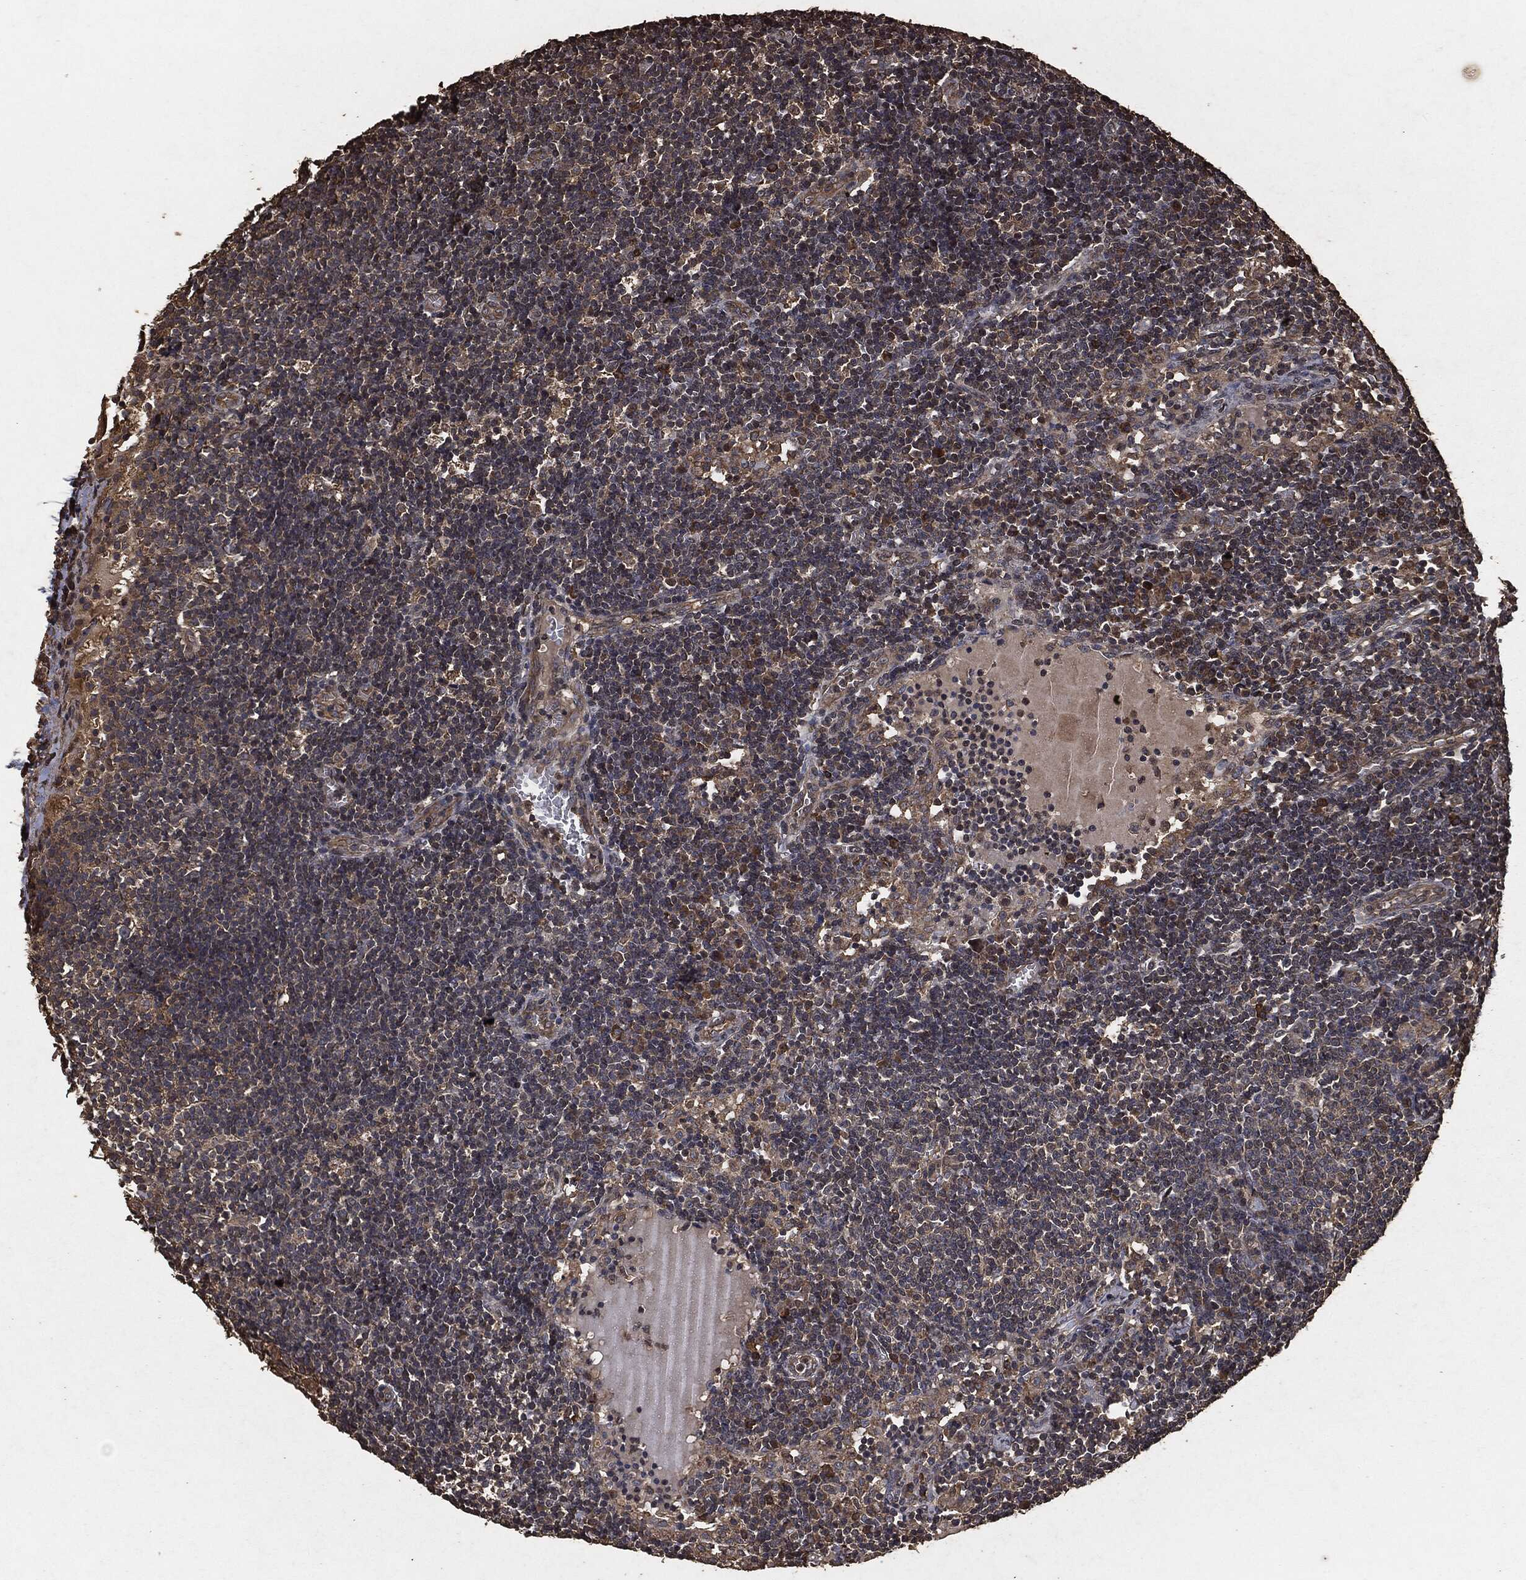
{"staining": {"intensity": "moderate", "quantity": "<25%", "location": "cytoplasmic/membranous"}, "tissue": "lymph node", "cell_type": "Germinal center cells", "image_type": "normal", "snomed": [{"axis": "morphology", "description": "Normal tissue, NOS"}, {"axis": "morphology", "description": "Adenocarcinoma, NOS"}, {"axis": "topography", "description": "Lymph node"}, {"axis": "topography", "description": "Pancreas"}], "caption": "Immunohistochemistry (IHC) of benign lymph node demonstrates low levels of moderate cytoplasmic/membranous positivity in about <25% of germinal center cells.", "gene": "AKT1S1", "patient": {"sex": "female", "age": 58}}